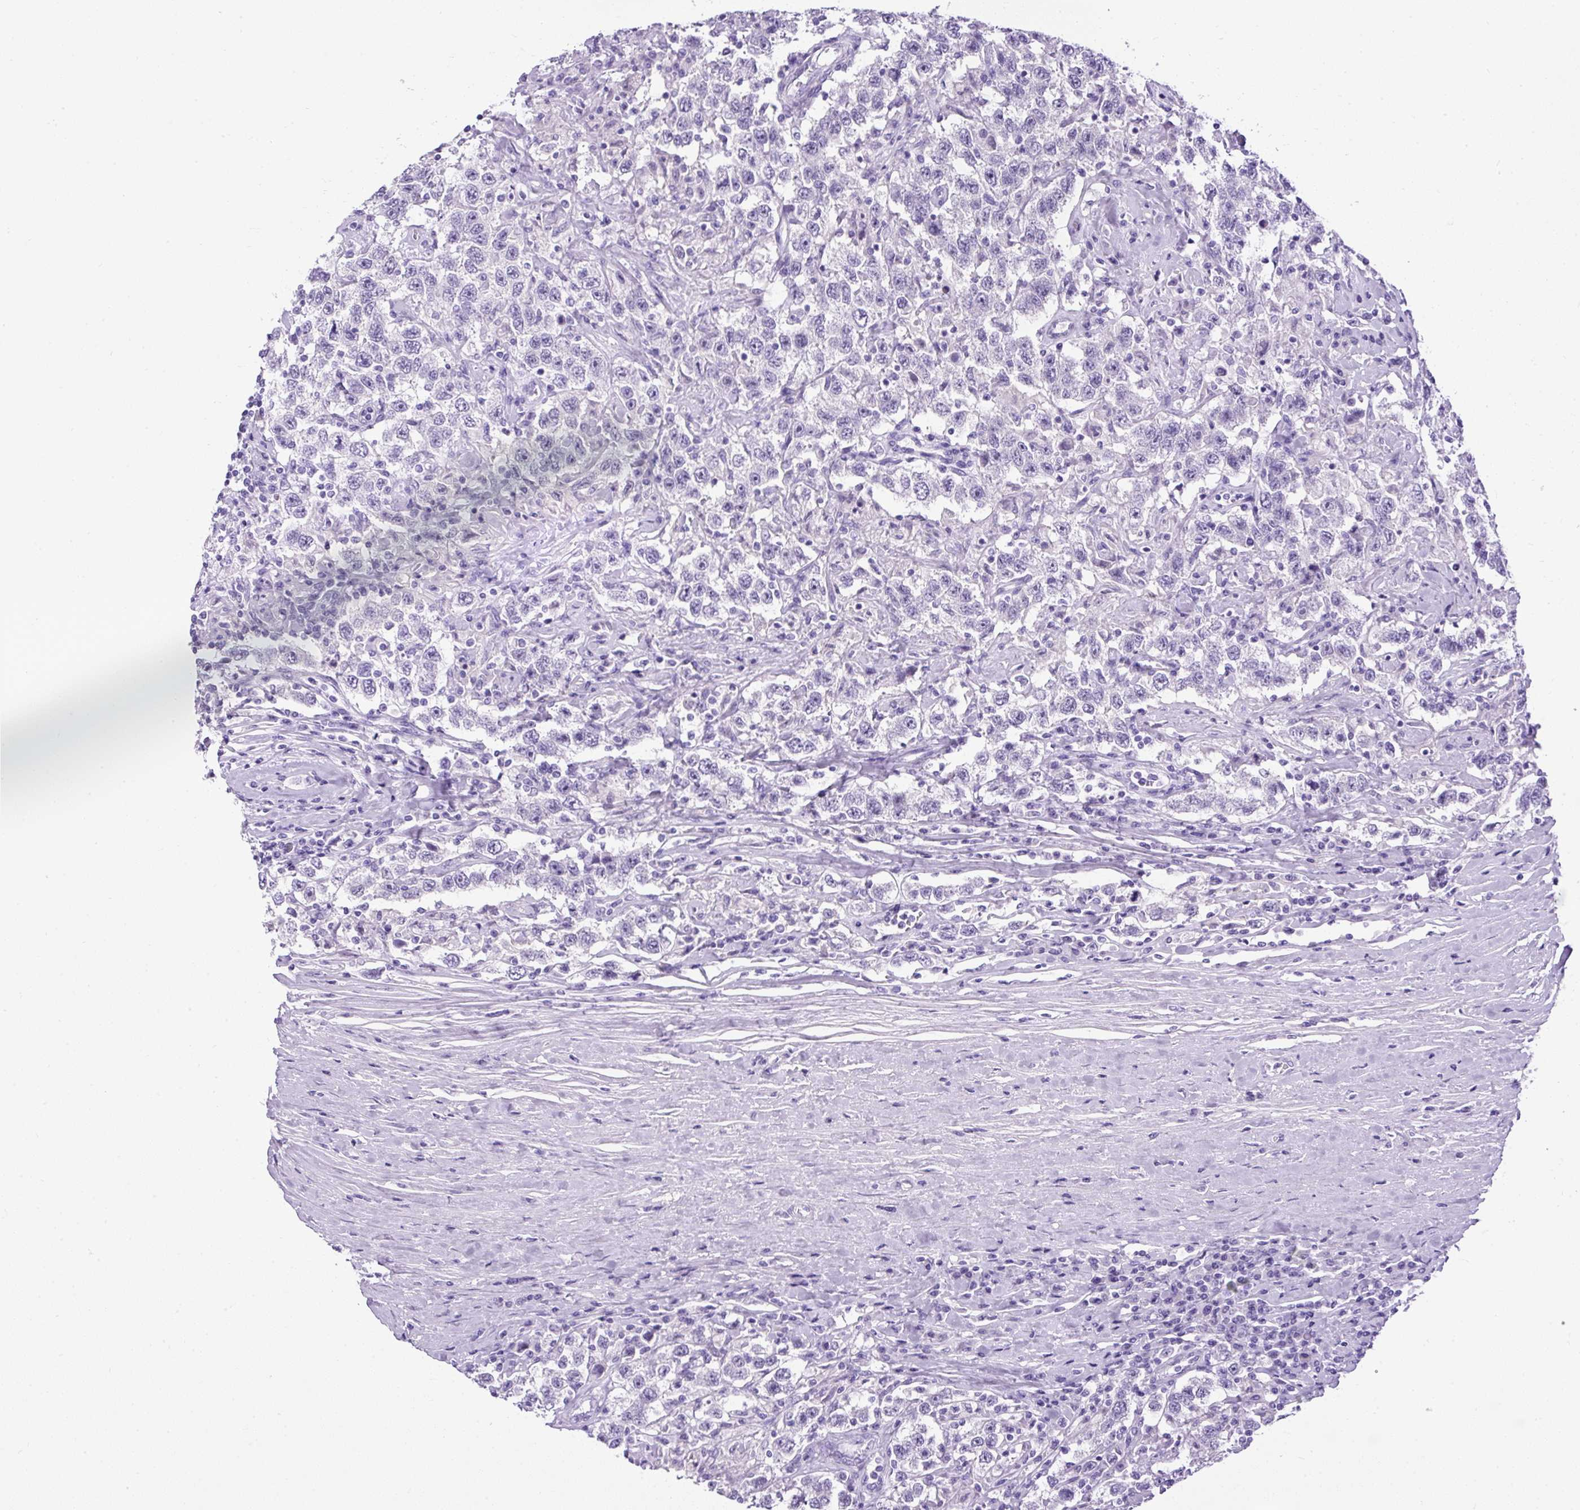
{"staining": {"intensity": "negative", "quantity": "none", "location": "none"}, "tissue": "testis cancer", "cell_type": "Tumor cells", "image_type": "cancer", "snomed": [{"axis": "morphology", "description": "Seminoma, NOS"}, {"axis": "topography", "description": "Testis"}], "caption": "This is an IHC image of seminoma (testis). There is no expression in tumor cells.", "gene": "UPP1", "patient": {"sex": "male", "age": 41}}